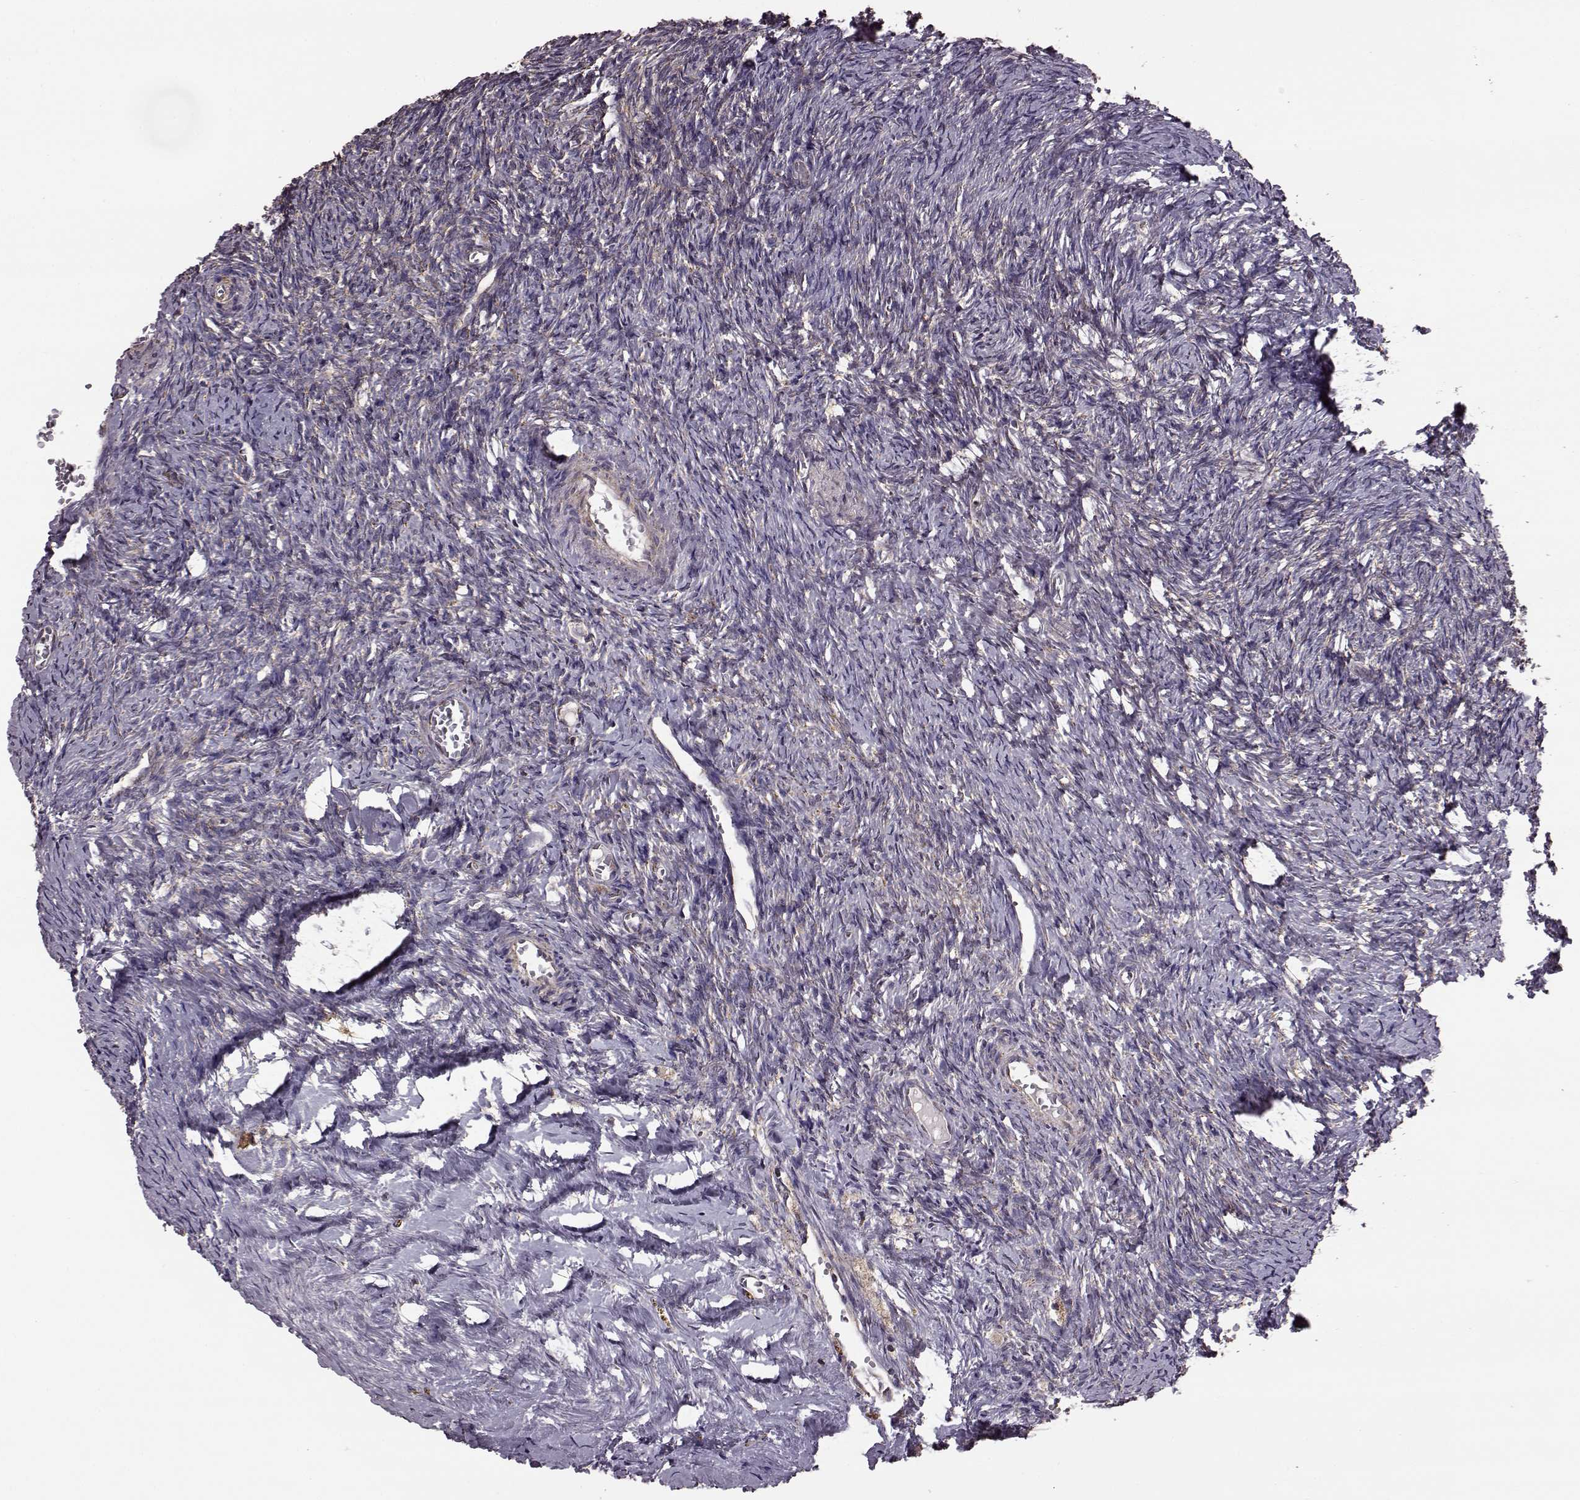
{"staining": {"intensity": "moderate", "quantity": ">75%", "location": "cytoplasmic/membranous"}, "tissue": "ovary", "cell_type": "Follicle cells", "image_type": "normal", "snomed": [{"axis": "morphology", "description": "Normal tissue, NOS"}, {"axis": "topography", "description": "Ovary"}], "caption": "Immunohistochemistry micrograph of benign ovary stained for a protein (brown), which demonstrates medium levels of moderate cytoplasmic/membranous positivity in about >75% of follicle cells.", "gene": "PUDP", "patient": {"sex": "female", "age": 39}}